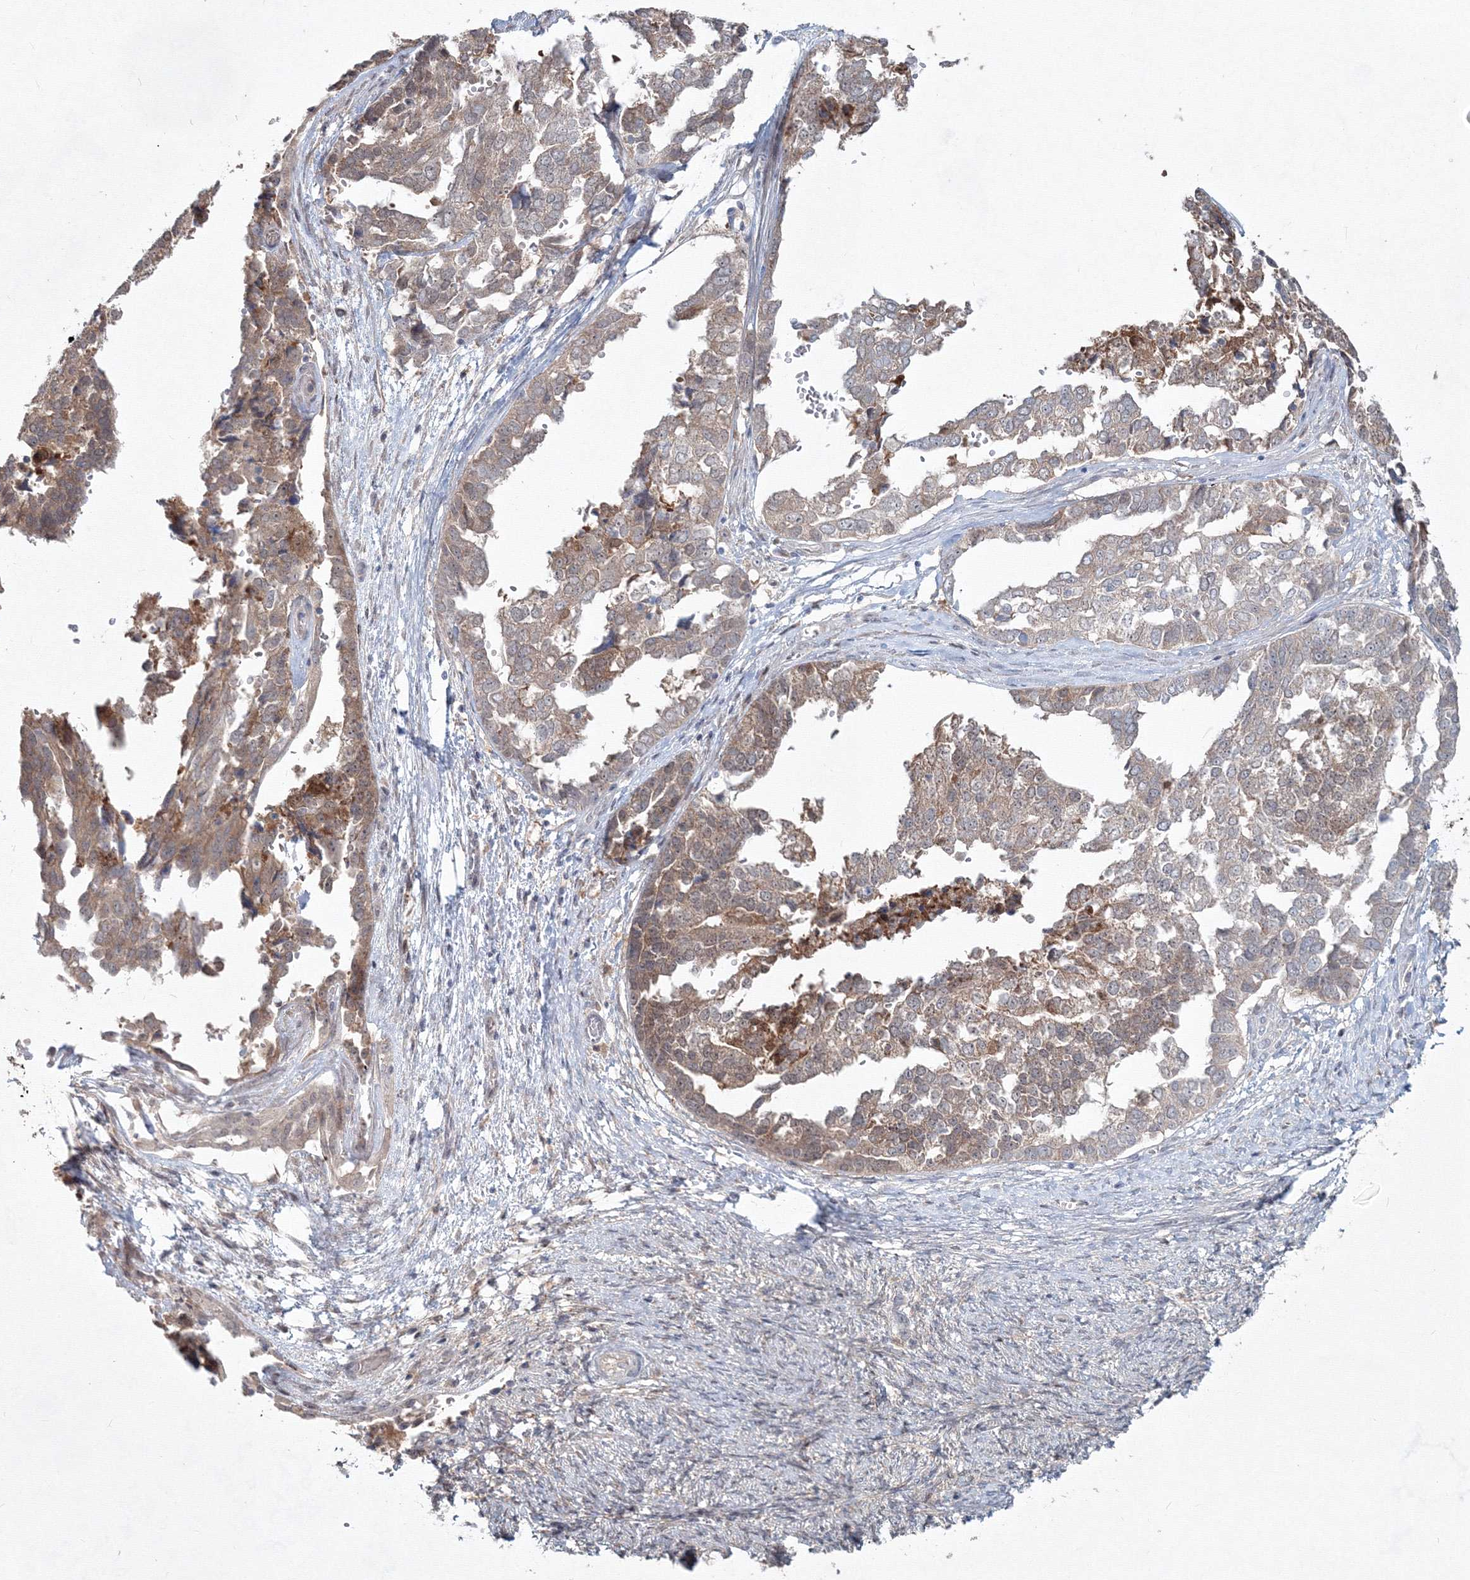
{"staining": {"intensity": "moderate", "quantity": "<25%", "location": "cytoplasmic/membranous"}, "tissue": "ovarian cancer", "cell_type": "Tumor cells", "image_type": "cancer", "snomed": [{"axis": "morphology", "description": "Cystadenocarcinoma, serous, NOS"}, {"axis": "topography", "description": "Ovary"}], "caption": "DAB (3,3'-diaminobenzidine) immunohistochemical staining of human serous cystadenocarcinoma (ovarian) demonstrates moderate cytoplasmic/membranous protein positivity in approximately <25% of tumor cells.", "gene": "MKRN2", "patient": {"sex": "female", "age": 44}}